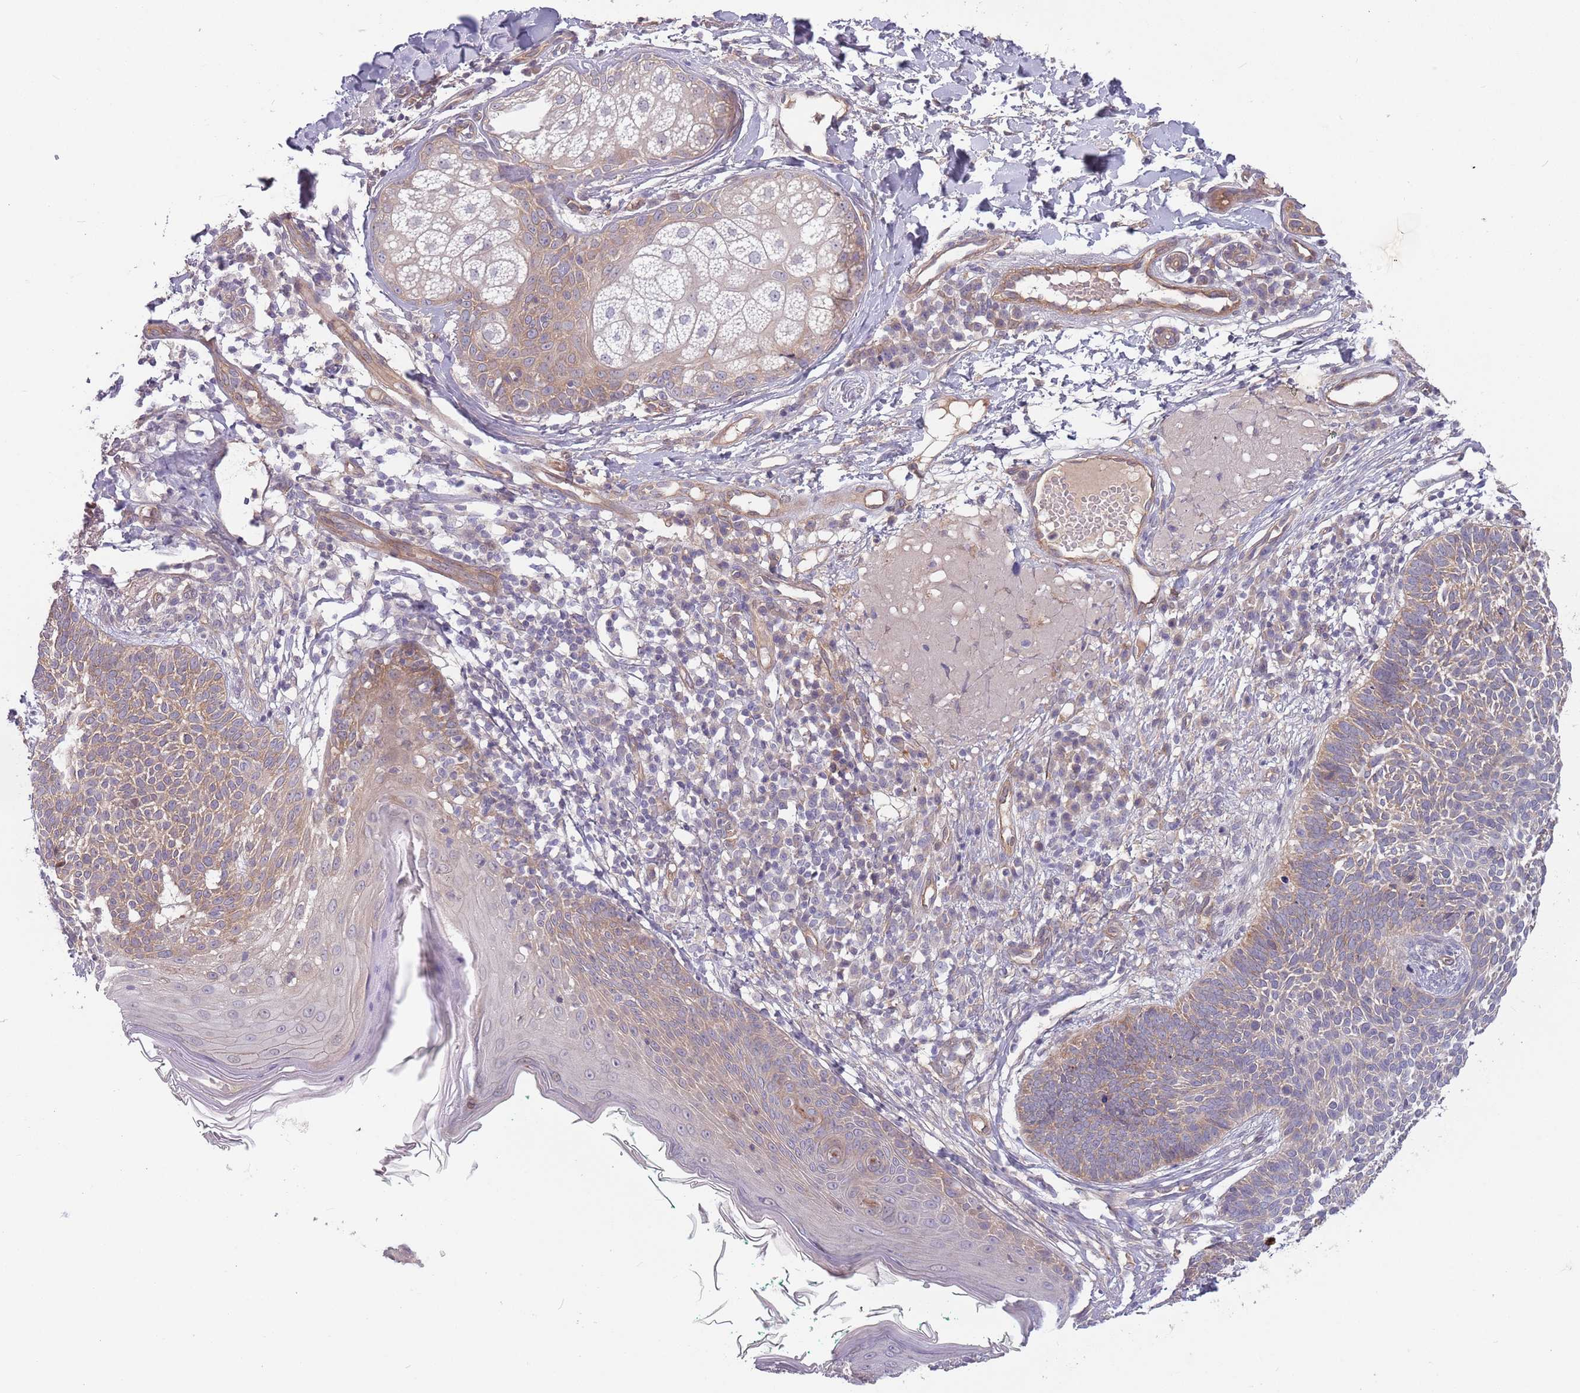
{"staining": {"intensity": "weak", "quantity": ">75%", "location": "cytoplasmic/membranous"}, "tissue": "skin cancer", "cell_type": "Tumor cells", "image_type": "cancer", "snomed": [{"axis": "morphology", "description": "Basal cell carcinoma"}, {"axis": "topography", "description": "Skin"}], "caption": "Skin cancer (basal cell carcinoma) was stained to show a protein in brown. There is low levels of weak cytoplasmic/membranous positivity in approximately >75% of tumor cells.", "gene": "SAV1", "patient": {"sex": "male", "age": 72}}